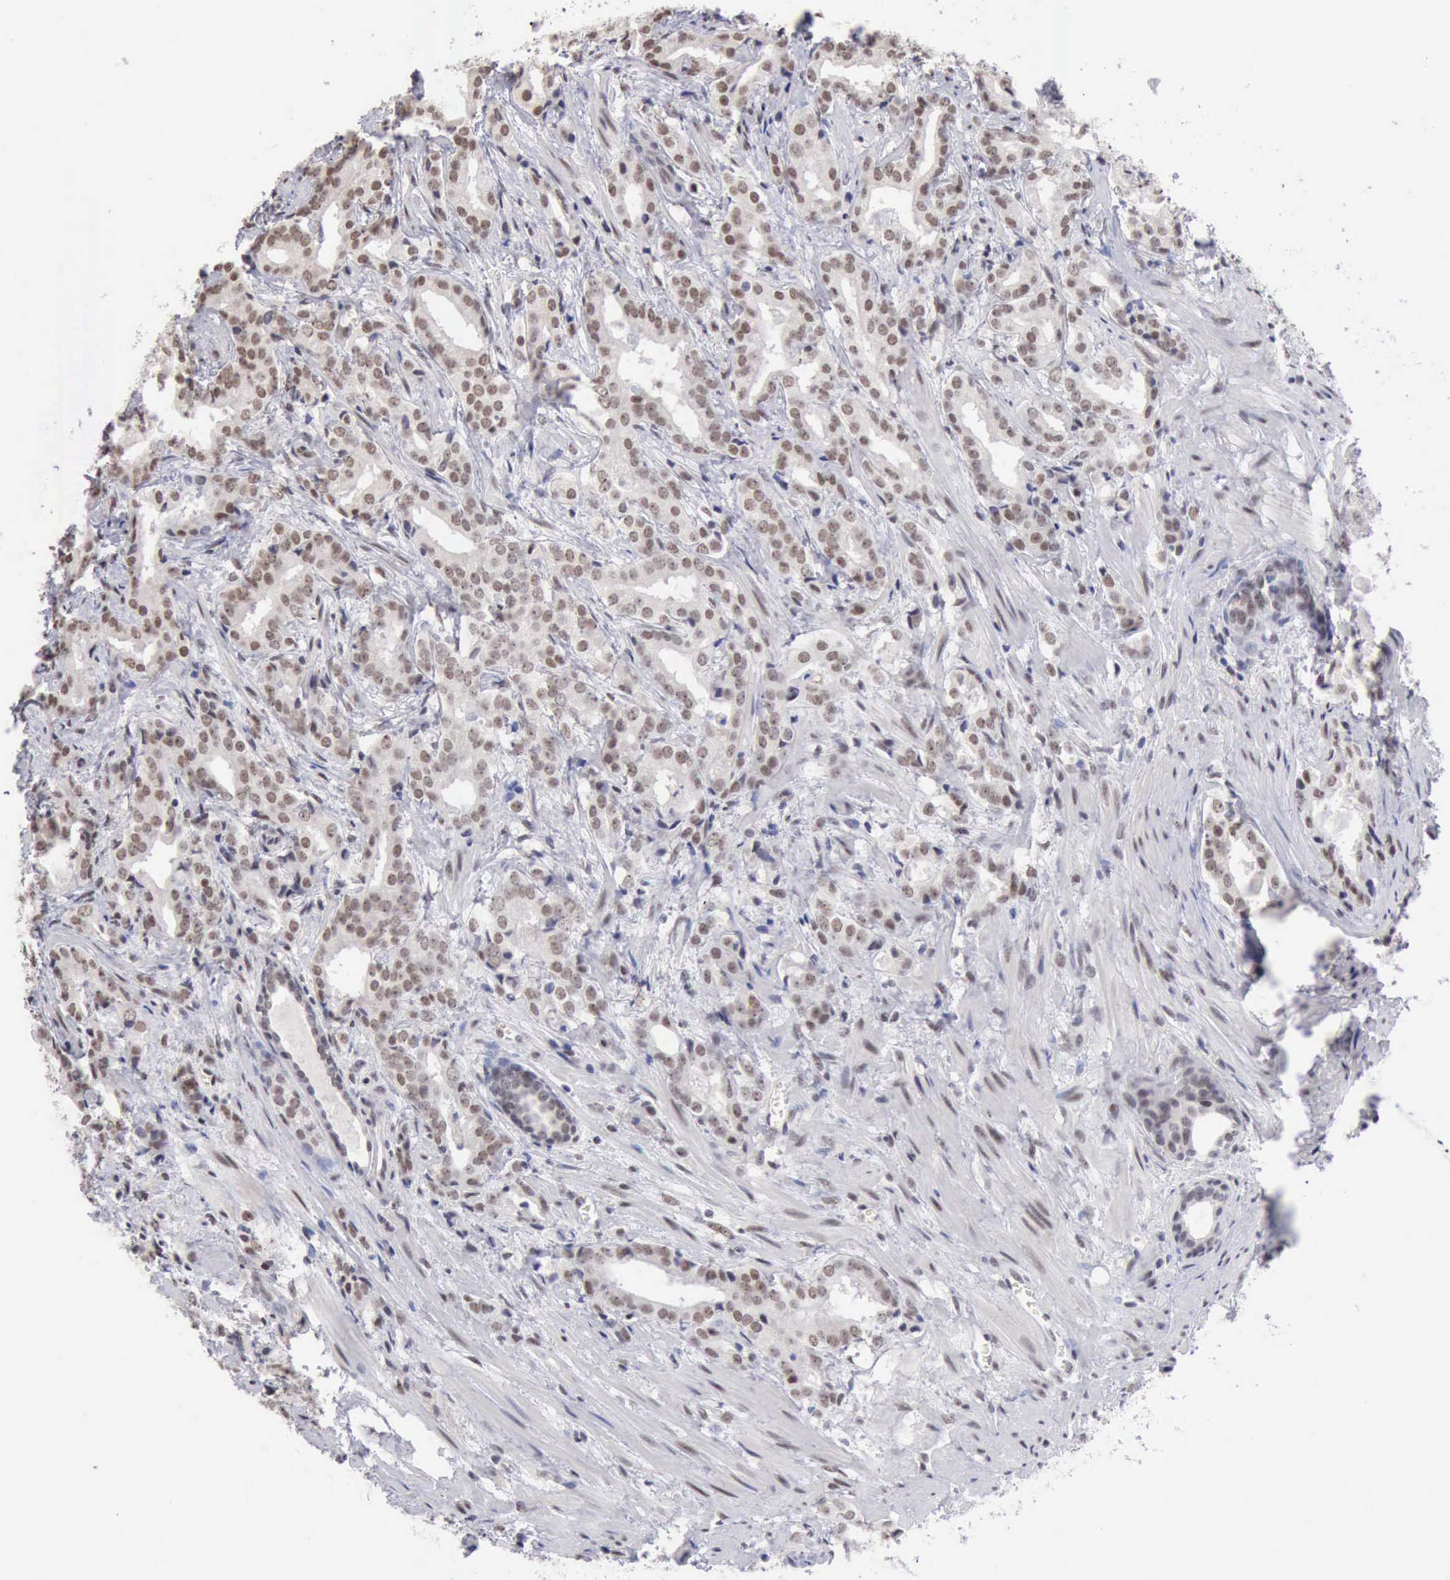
{"staining": {"intensity": "weak", "quantity": ">75%", "location": "nuclear"}, "tissue": "prostate cancer", "cell_type": "Tumor cells", "image_type": "cancer", "snomed": [{"axis": "morphology", "description": "Adenocarcinoma, Medium grade"}, {"axis": "topography", "description": "Prostate"}], "caption": "Prostate cancer (adenocarcinoma (medium-grade)) stained with DAB immunohistochemistry exhibits low levels of weak nuclear expression in approximately >75% of tumor cells.", "gene": "TAF1", "patient": {"sex": "male", "age": 64}}